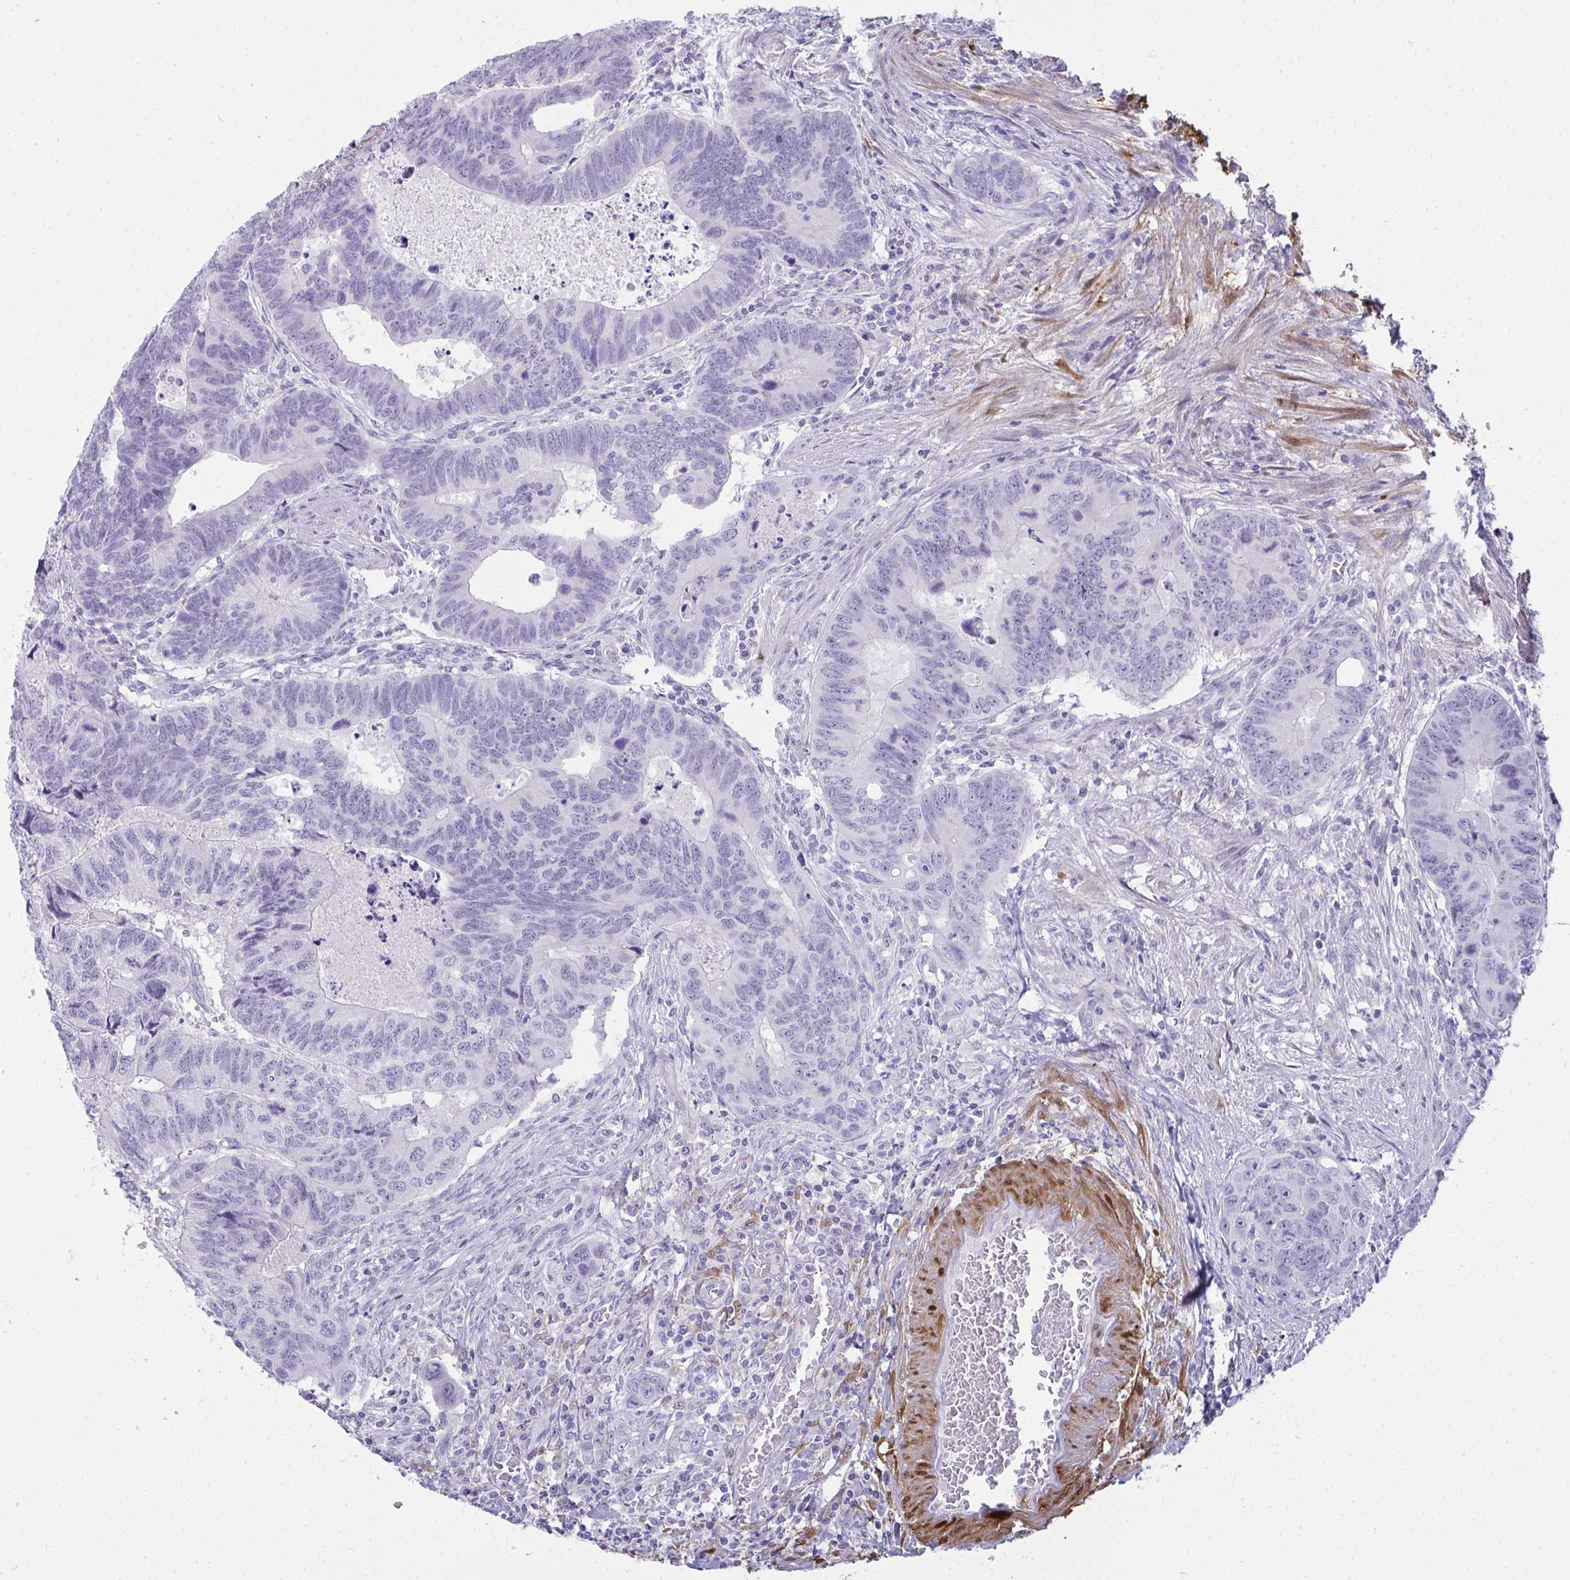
{"staining": {"intensity": "negative", "quantity": "none", "location": "none"}, "tissue": "colorectal cancer", "cell_type": "Tumor cells", "image_type": "cancer", "snomed": [{"axis": "morphology", "description": "Adenocarcinoma, NOS"}, {"axis": "topography", "description": "Colon"}], "caption": "Tumor cells show no significant protein positivity in colorectal cancer.", "gene": "HSPB6", "patient": {"sex": "male", "age": 62}}